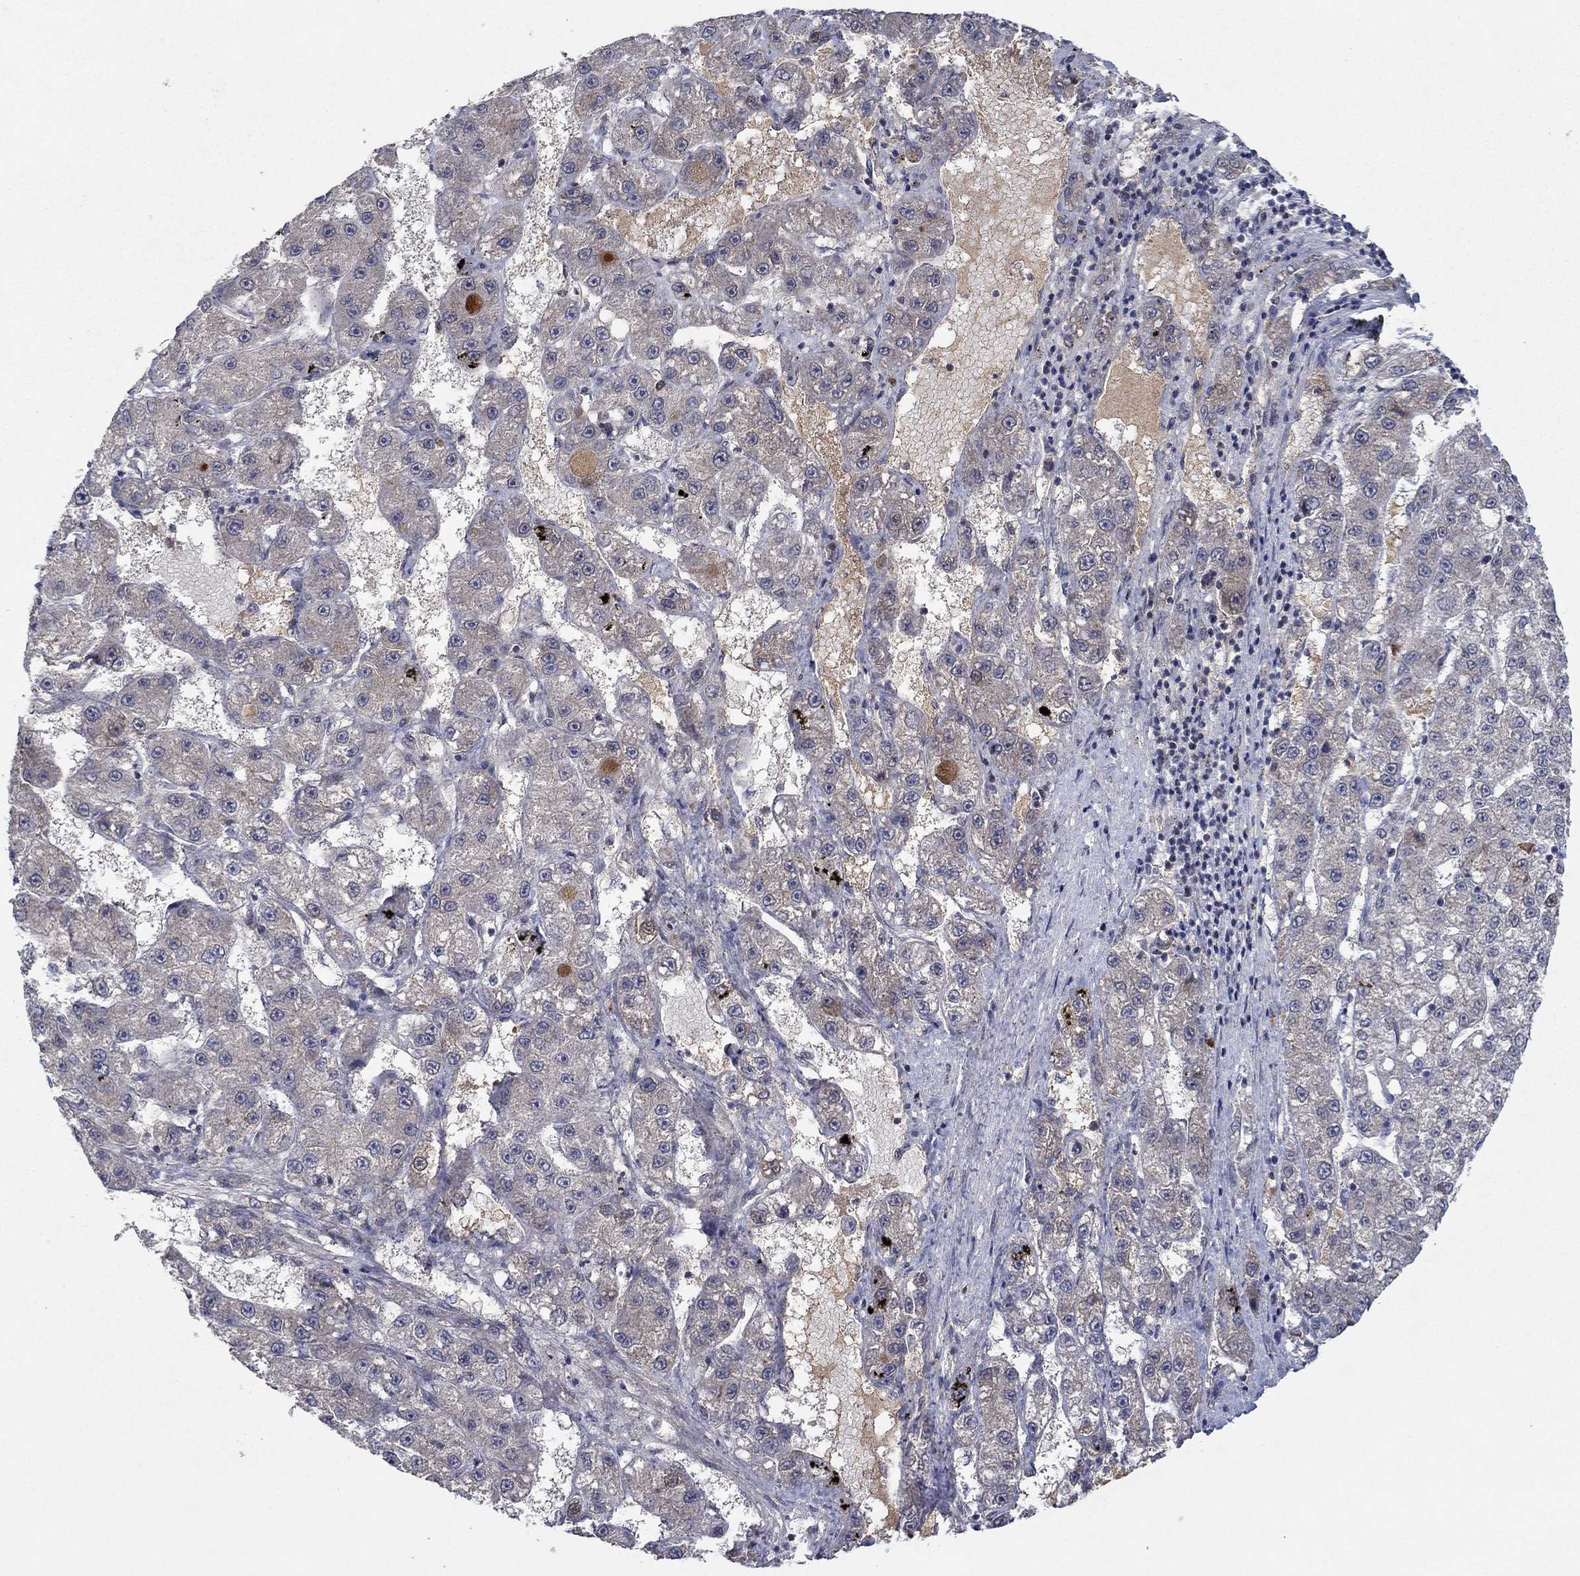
{"staining": {"intensity": "weak", "quantity": "<25%", "location": "cytoplasmic/membranous"}, "tissue": "liver cancer", "cell_type": "Tumor cells", "image_type": "cancer", "snomed": [{"axis": "morphology", "description": "Carcinoma, Hepatocellular, NOS"}, {"axis": "topography", "description": "Liver"}], "caption": "A high-resolution histopathology image shows IHC staining of liver cancer, which reveals no significant positivity in tumor cells.", "gene": "IL4", "patient": {"sex": "female", "age": 65}}